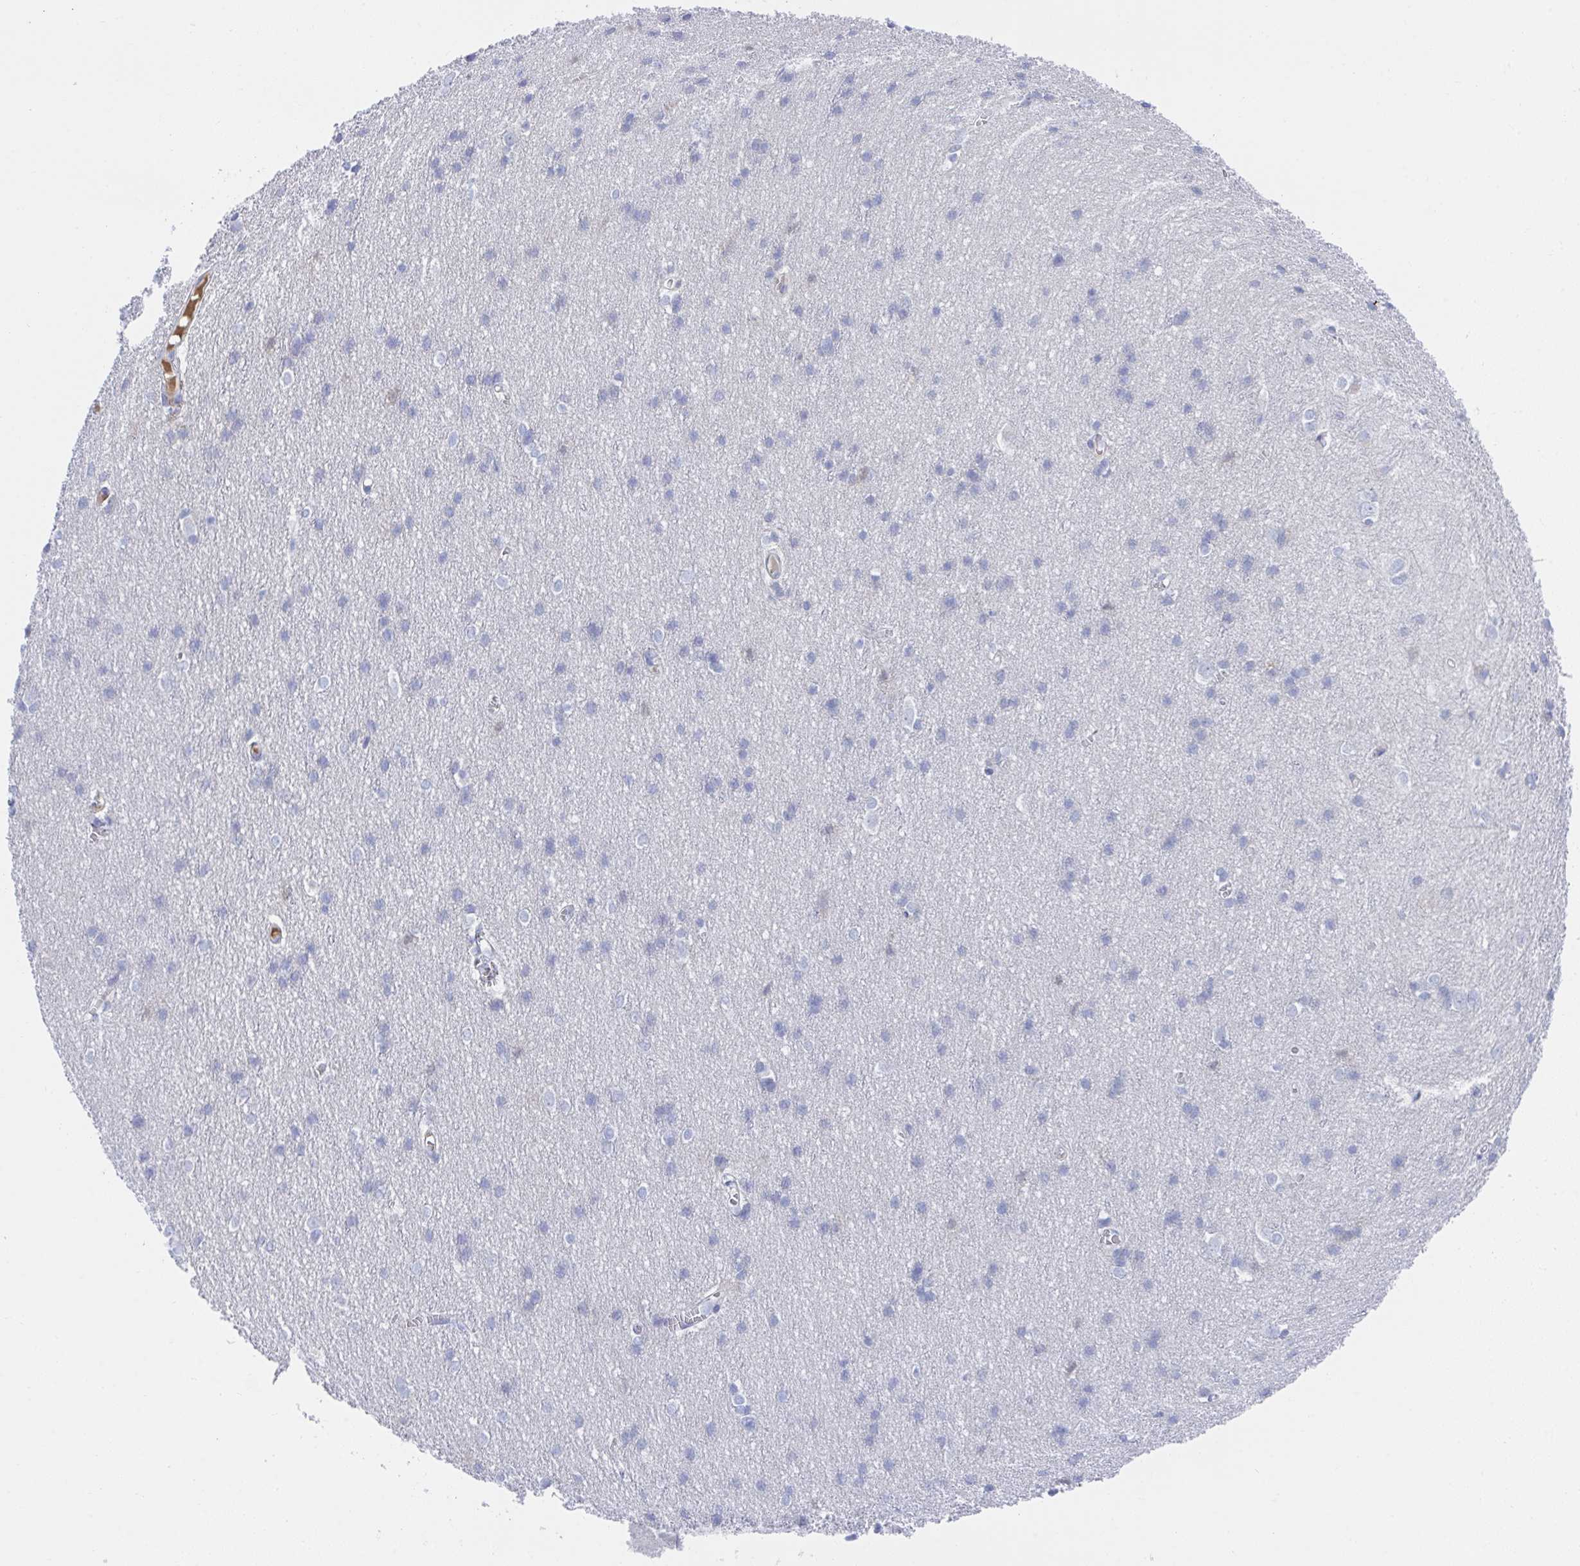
{"staining": {"intensity": "negative", "quantity": "none", "location": "none"}, "tissue": "cerebral cortex", "cell_type": "Endothelial cells", "image_type": "normal", "snomed": [{"axis": "morphology", "description": "Normal tissue, NOS"}, {"axis": "topography", "description": "Cerebral cortex"}], "caption": "DAB (3,3'-diaminobenzidine) immunohistochemical staining of unremarkable human cerebral cortex displays no significant staining in endothelial cells. (Stains: DAB immunohistochemistry (IHC) with hematoxylin counter stain, Microscopy: brightfield microscopy at high magnification).", "gene": "TNFAIP6", "patient": {"sex": "male", "age": 37}}